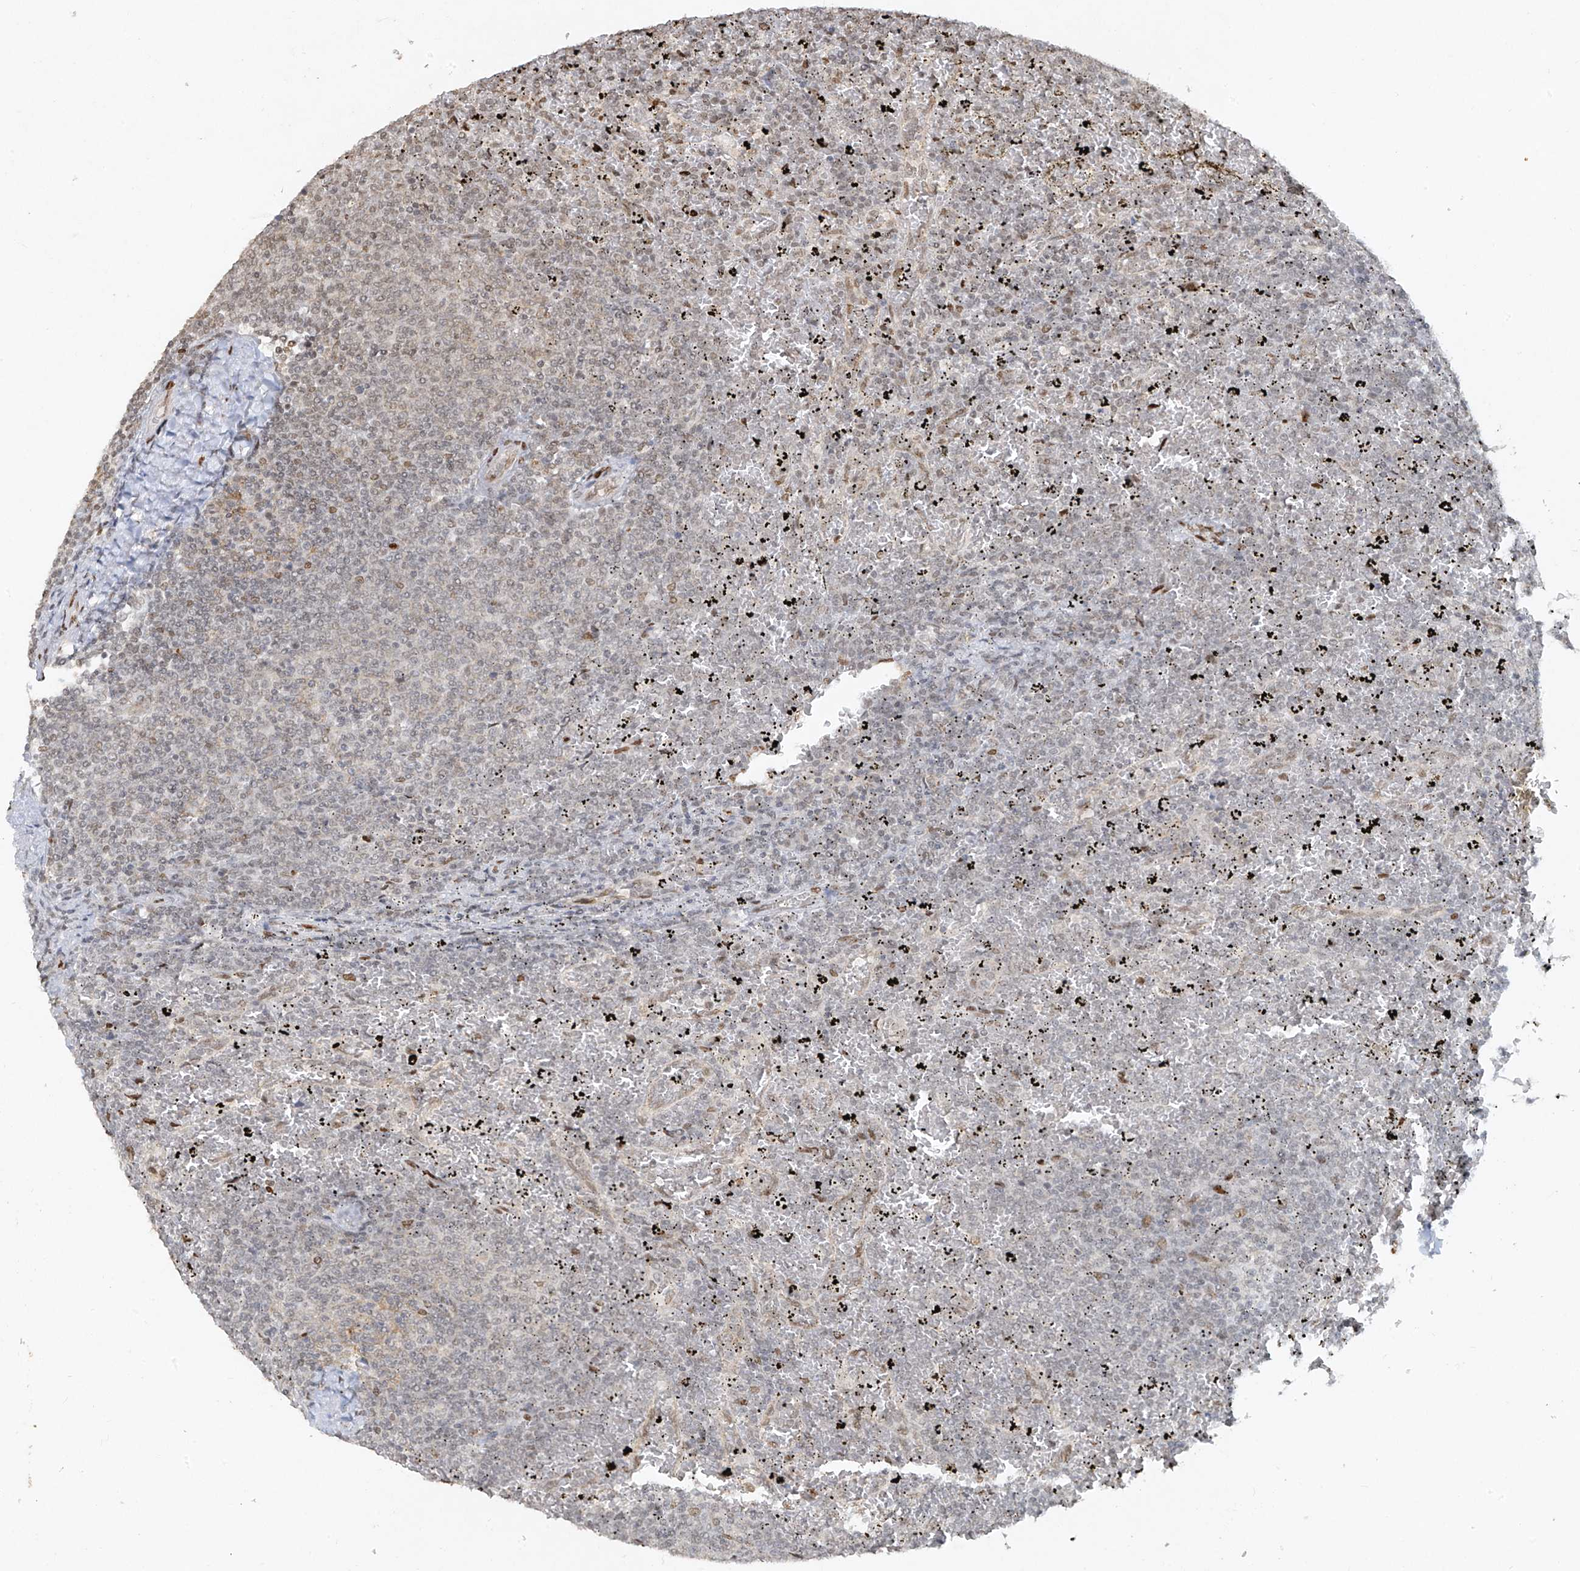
{"staining": {"intensity": "negative", "quantity": "none", "location": "none"}, "tissue": "lymphoma", "cell_type": "Tumor cells", "image_type": "cancer", "snomed": [{"axis": "morphology", "description": "Malignant lymphoma, non-Hodgkin's type, Low grade"}, {"axis": "topography", "description": "Spleen"}], "caption": "Histopathology image shows no protein positivity in tumor cells of lymphoma tissue.", "gene": "ATRIP", "patient": {"sex": "female", "age": 77}}